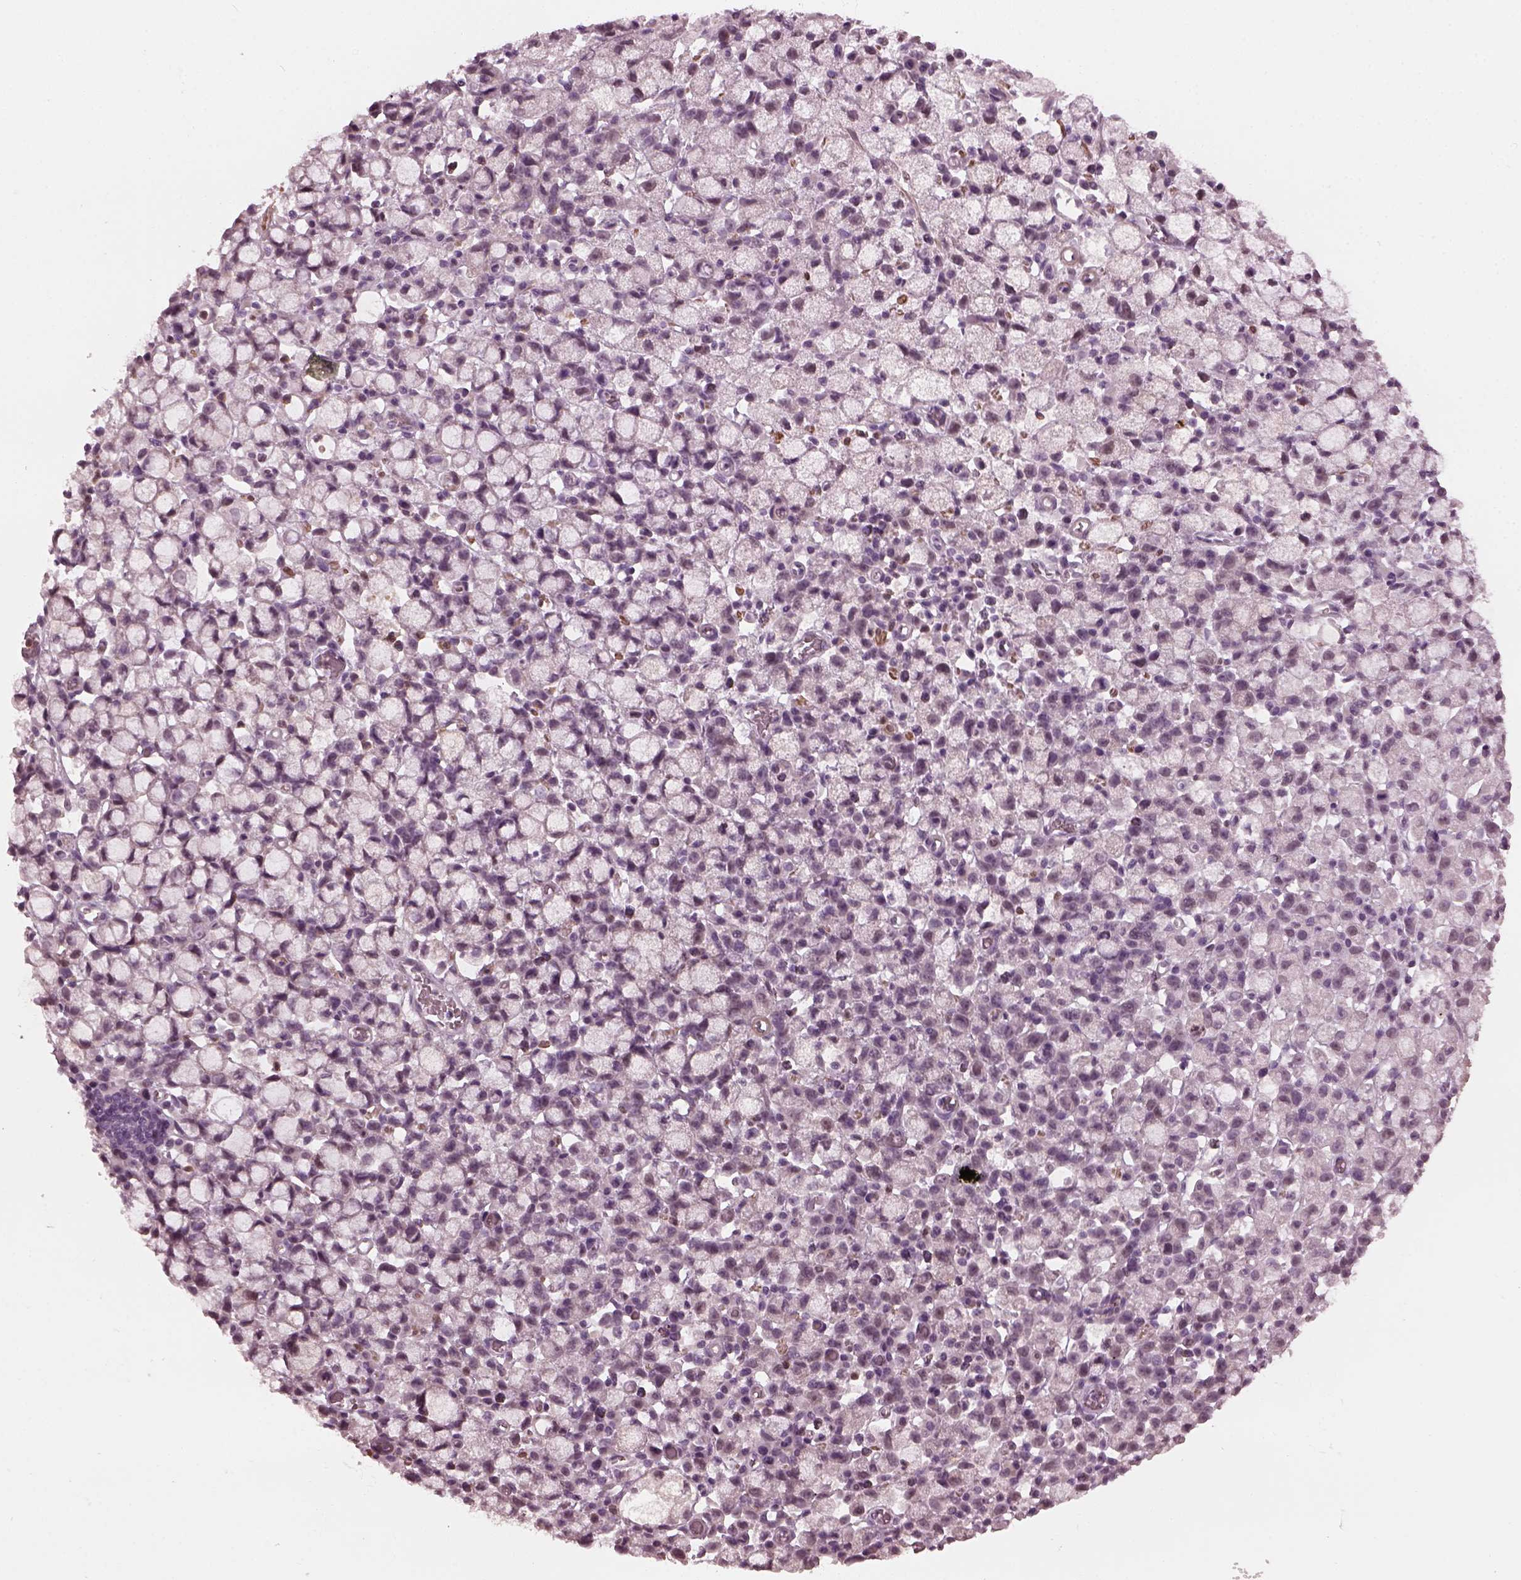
{"staining": {"intensity": "negative", "quantity": "none", "location": "none"}, "tissue": "stomach cancer", "cell_type": "Tumor cells", "image_type": "cancer", "snomed": [{"axis": "morphology", "description": "Adenocarcinoma, NOS"}, {"axis": "topography", "description": "Stomach"}], "caption": "Immunohistochemistry (IHC) image of stomach cancer (adenocarcinoma) stained for a protein (brown), which shows no expression in tumor cells. (DAB IHC, high magnification).", "gene": "CCDC170", "patient": {"sex": "male", "age": 58}}